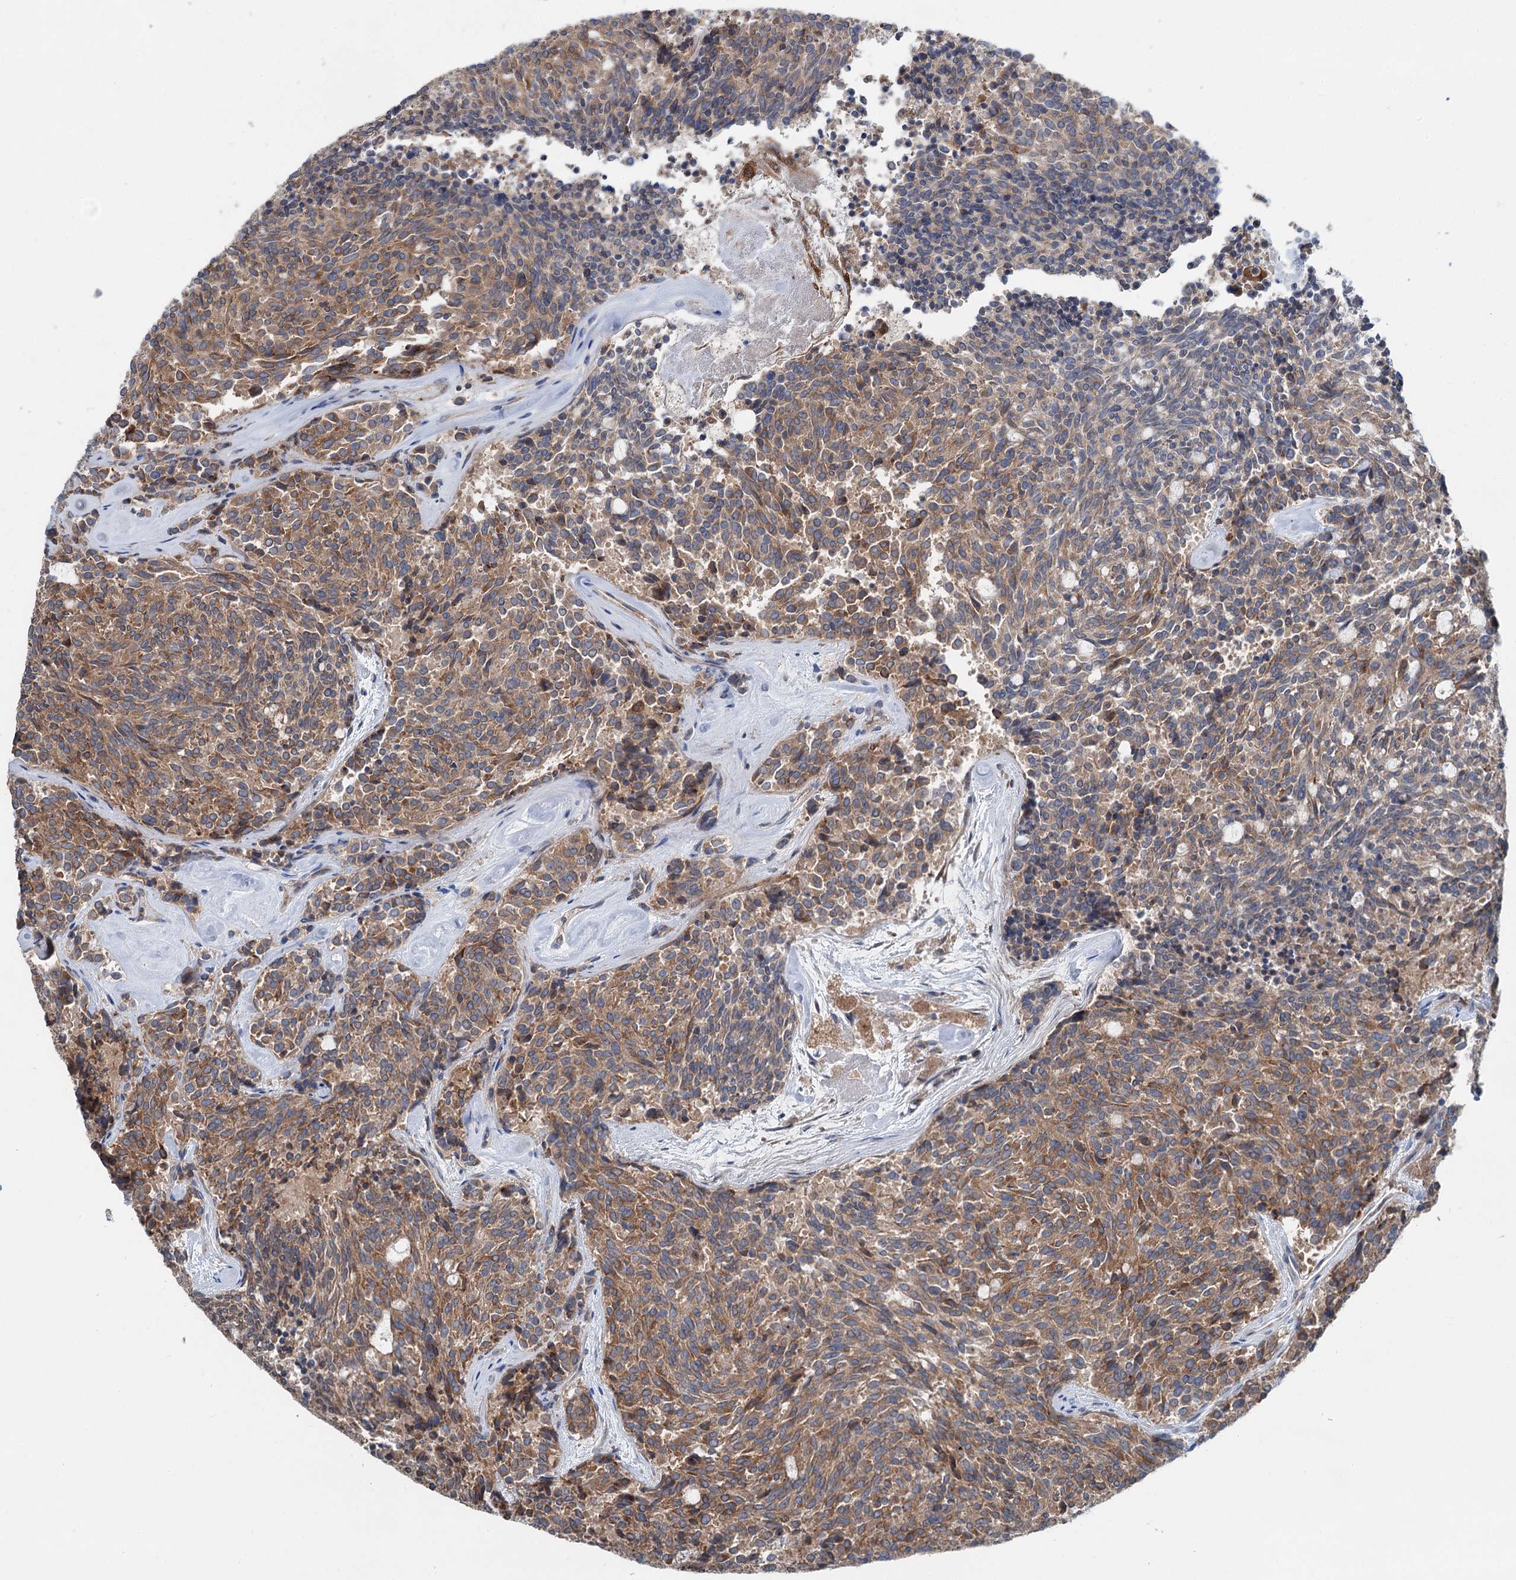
{"staining": {"intensity": "moderate", "quantity": ">75%", "location": "cytoplasmic/membranous"}, "tissue": "carcinoid", "cell_type": "Tumor cells", "image_type": "cancer", "snomed": [{"axis": "morphology", "description": "Carcinoid, malignant, NOS"}, {"axis": "topography", "description": "Pancreas"}], "caption": "IHC of carcinoid exhibits medium levels of moderate cytoplasmic/membranous expression in approximately >75% of tumor cells.", "gene": "CALCOCO1", "patient": {"sex": "female", "age": 54}}